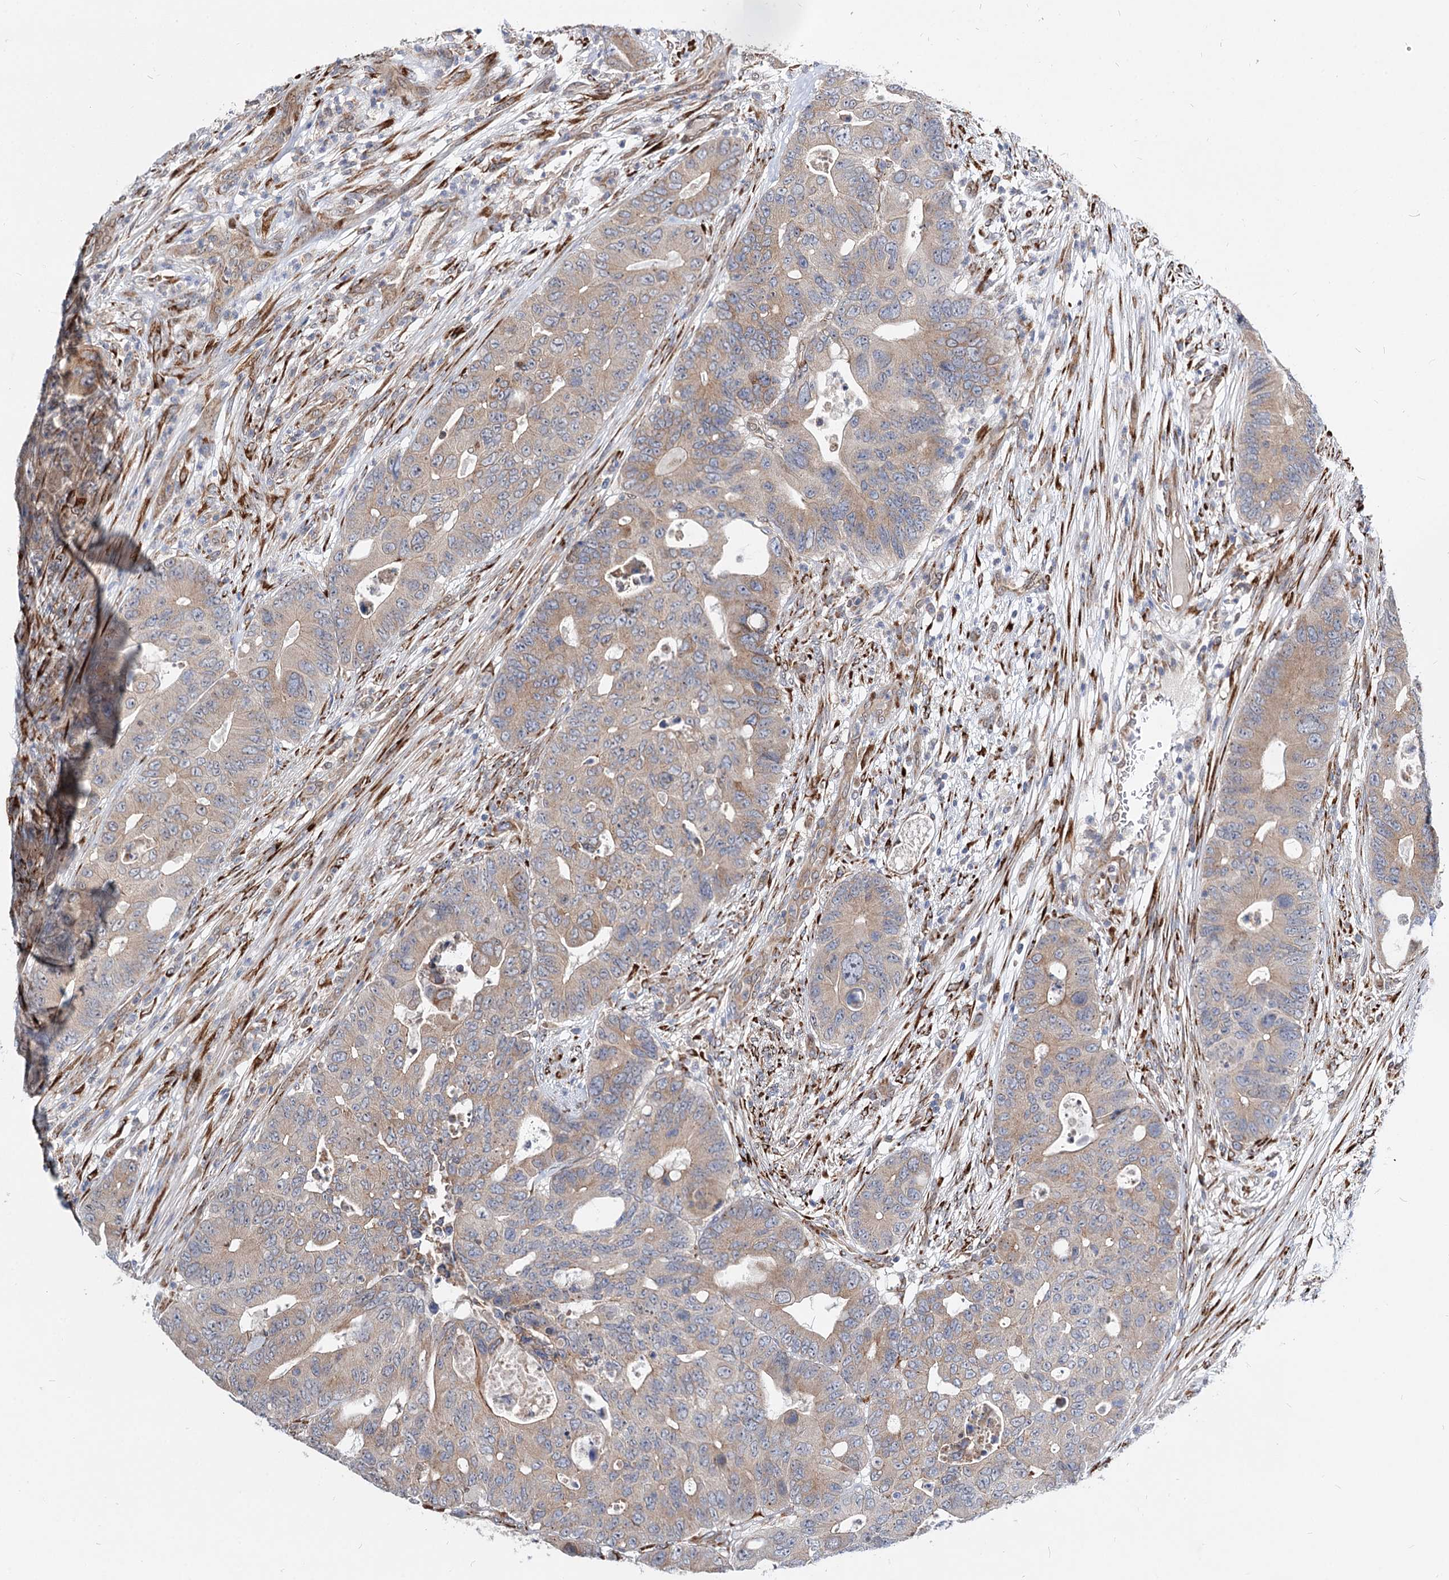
{"staining": {"intensity": "weak", "quantity": "25%-75%", "location": "cytoplasmic/membranous"}, "tissue": "colorectal cancer", "cell_type": "Tumor cells", "image_type": "cancer", "snomed": [{"axis": "morphology", "description": "Adenocarcinoma, NOS"}, {"axis": "topography", "description": "Colon"}], "caption": "Approximately 25%-75% of tumor cells in human colorectal cancer (adenocarcinoma) reveal weak cytoplasmic/membranous protein staining as visualized by brown immunohistochemical staining.", "gene": "SPART", "patient": {"sex": "male", "age": 71}}